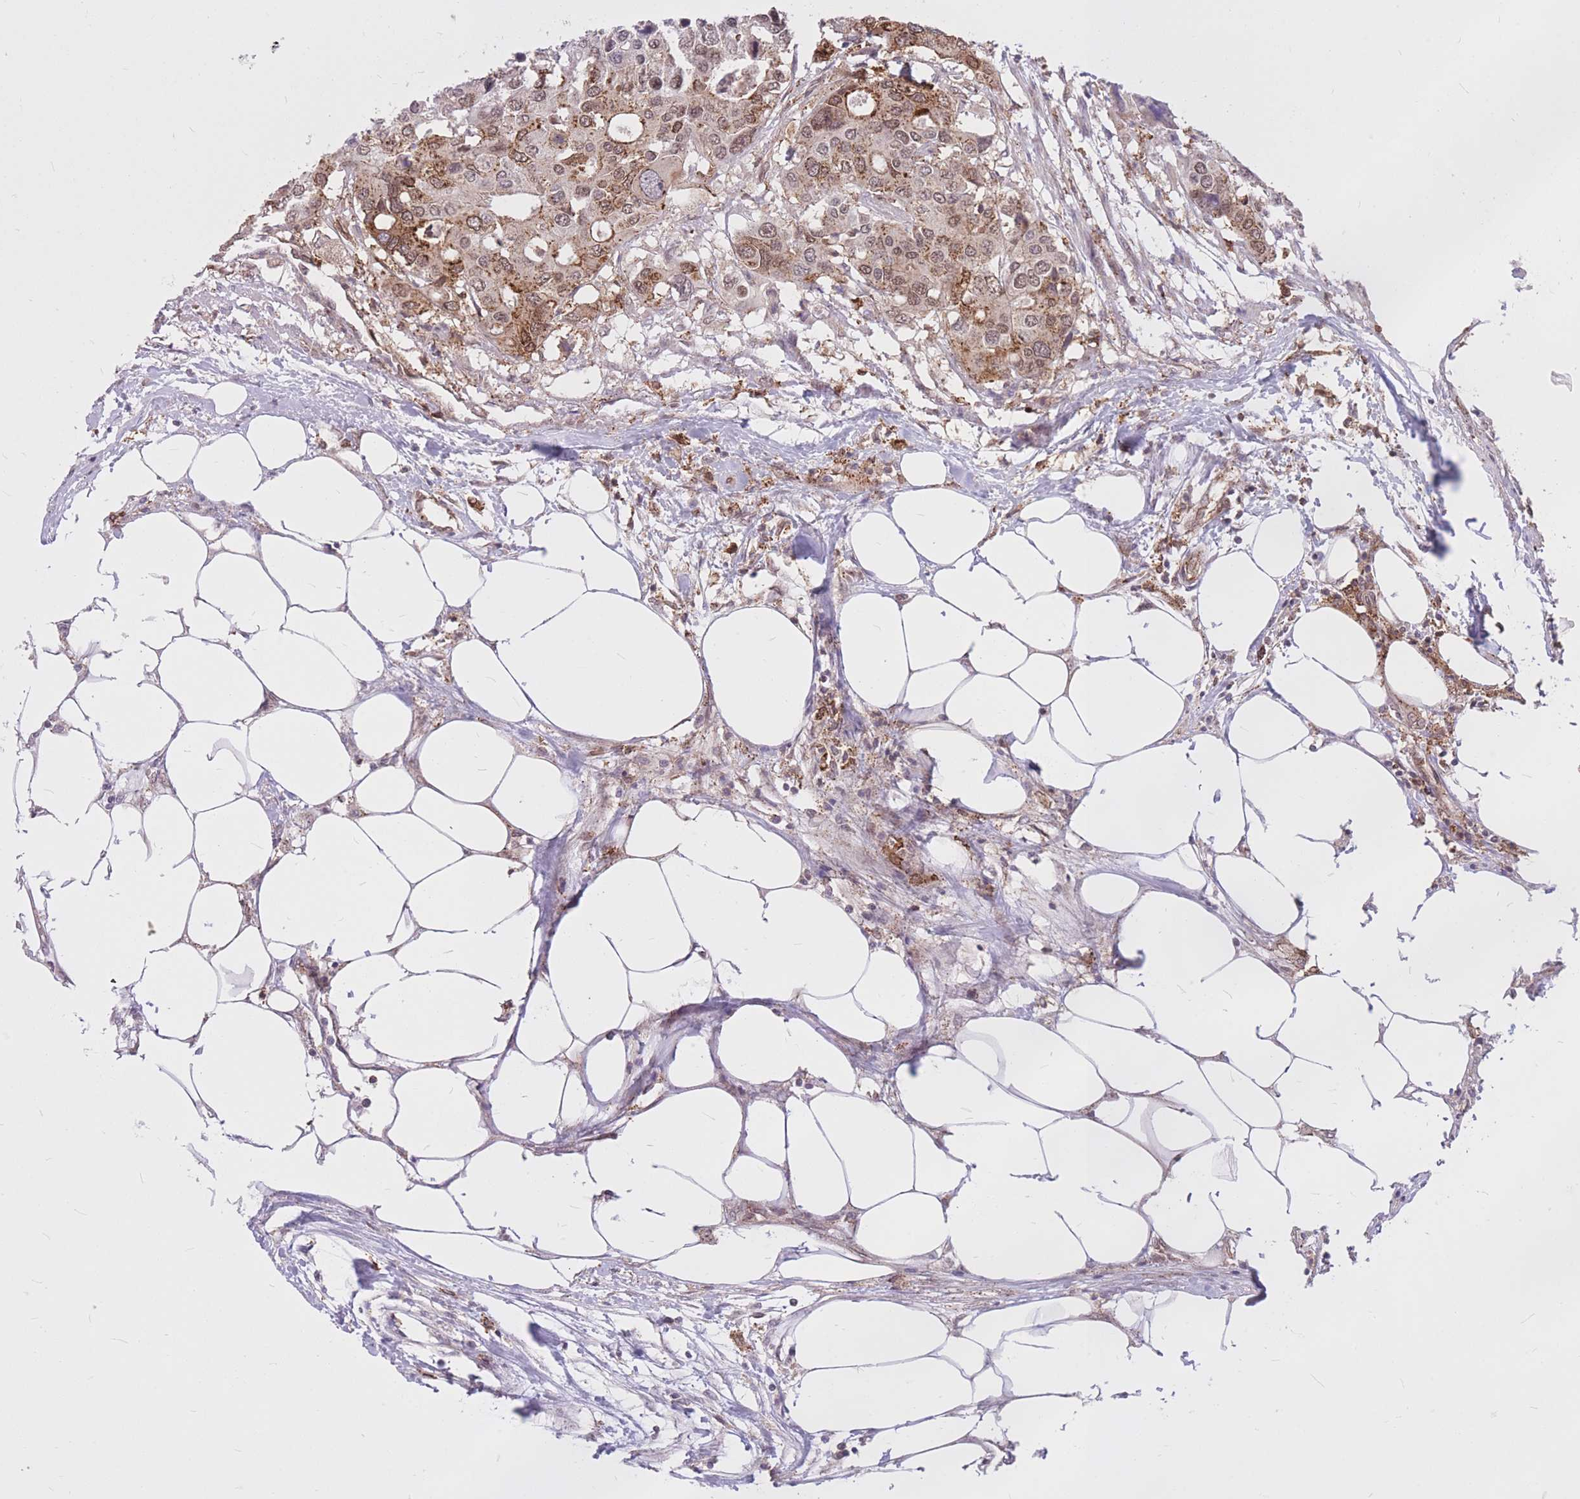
{"staining": {"intensity": "moderate", "quantity": ">75%", "location": "cytoplasmic/membranous,nuclear"}, "tissue": "colorectal cancer", "cell_type": "Tumor cells", "image_type": "cancer", "snomed": [{"axis": "morphology", "description": "Adenocarcinoma, NOS"}, {"axis": "topography", "description": "Colon"}], "caption": "This is a photomicrograph of IHC staining of colorectal adenocarcinoma, which shows moderate staining in the cytoplasmic/membranous and nuclear of tumor cells.", "gene": "TCF20", "patient": {"sex": "male", "age": 77}}